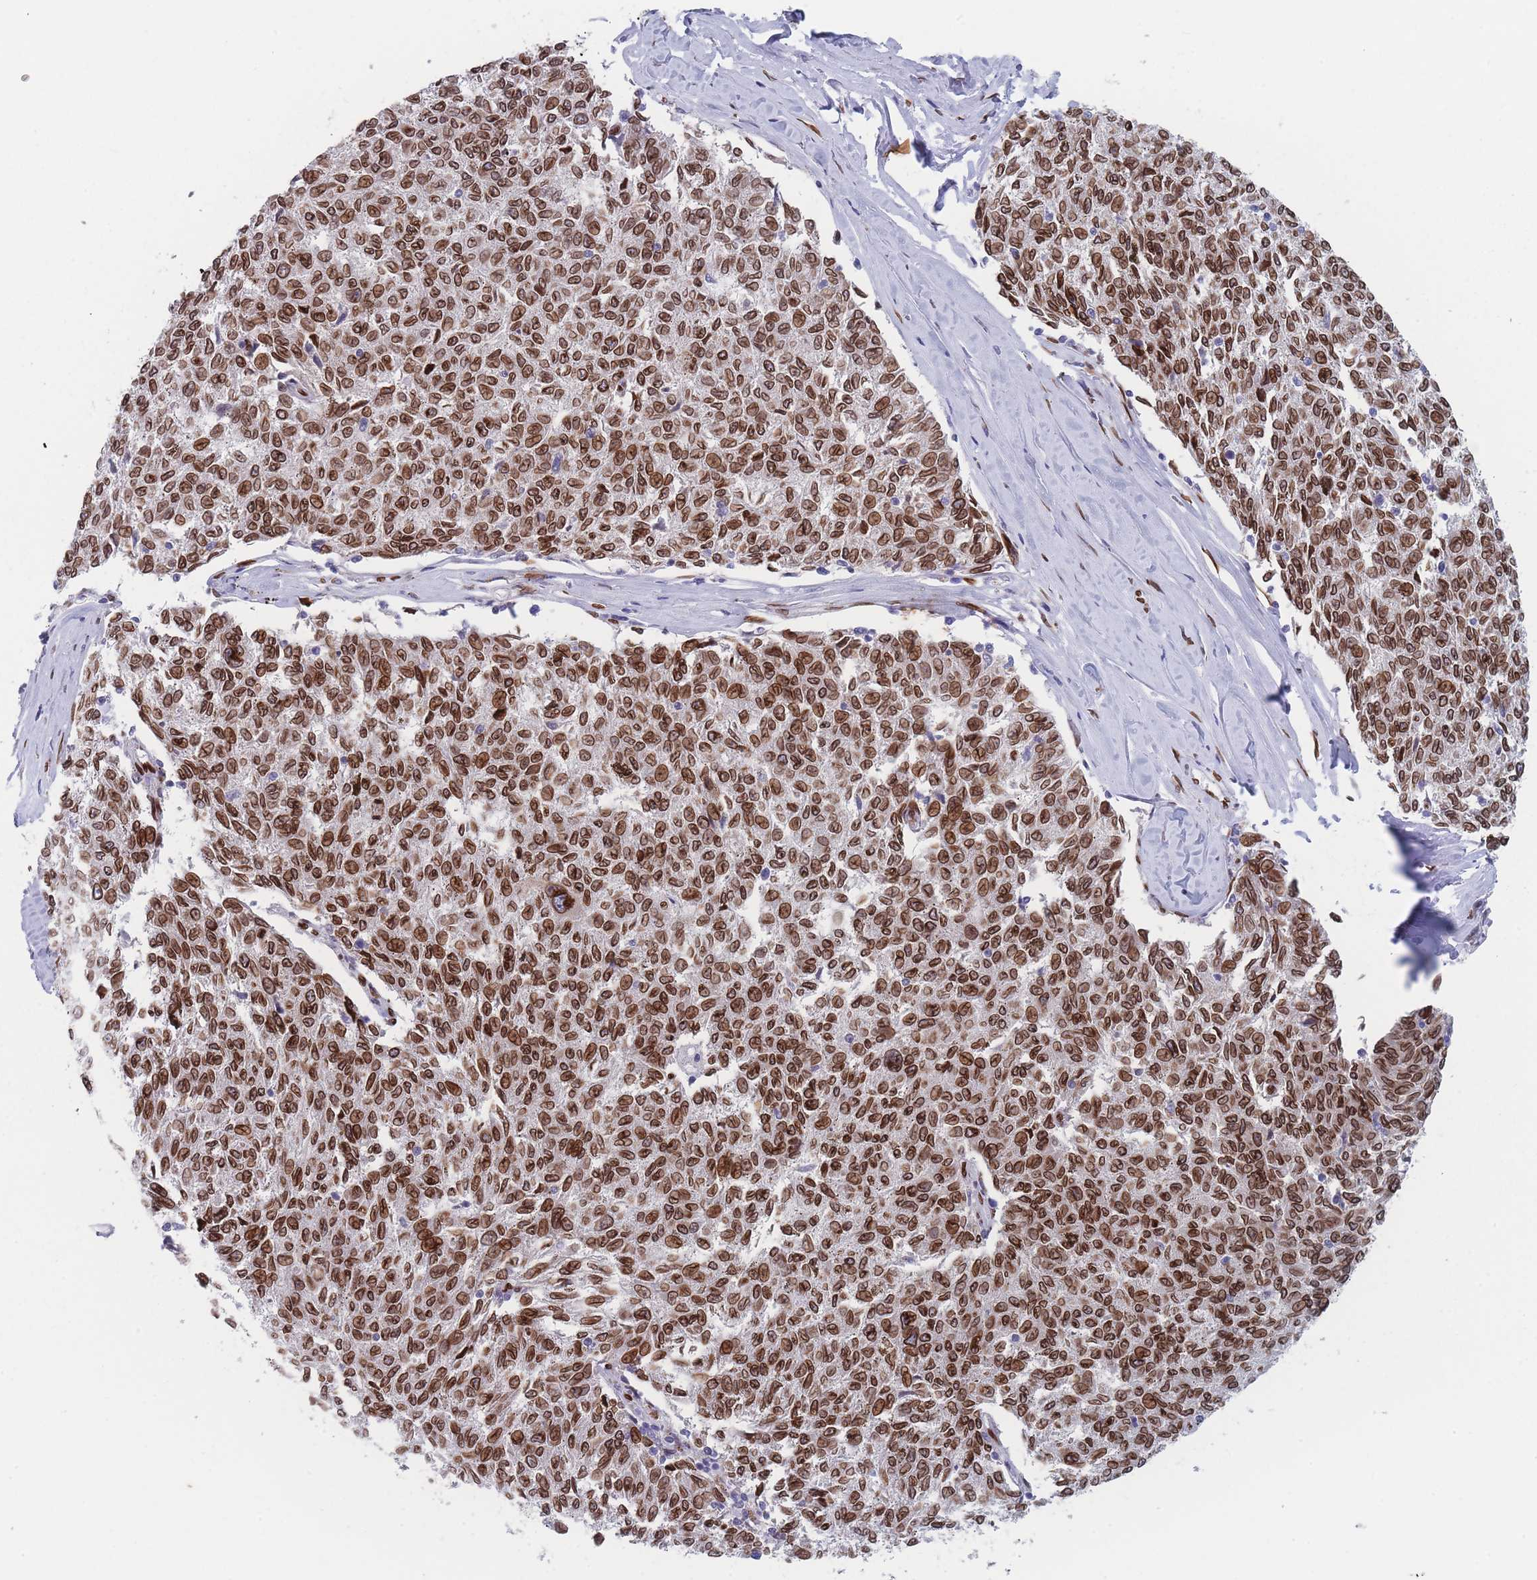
{"staining": {"intensity": "strong", "quantity": ">75%", "location": "cytoplasmic/membranous,nuclear"}, "tissue": "melanoma", "cell_type": "Tumor cells", "image_type": "cancer", "snomed": [{"axis": "morphology", "description": "Malignant melanoma, NOS"}, {"axis": "topography", "description": "Skin"}], "caption": "Human melanoma stained with a brown dye shows strong cytoplasmic/membranous and nuclear positive expression in approximately >75% of tumor cells.", "gene": "ZBTB1", "patient": {"sex": "female", "age": 72}}